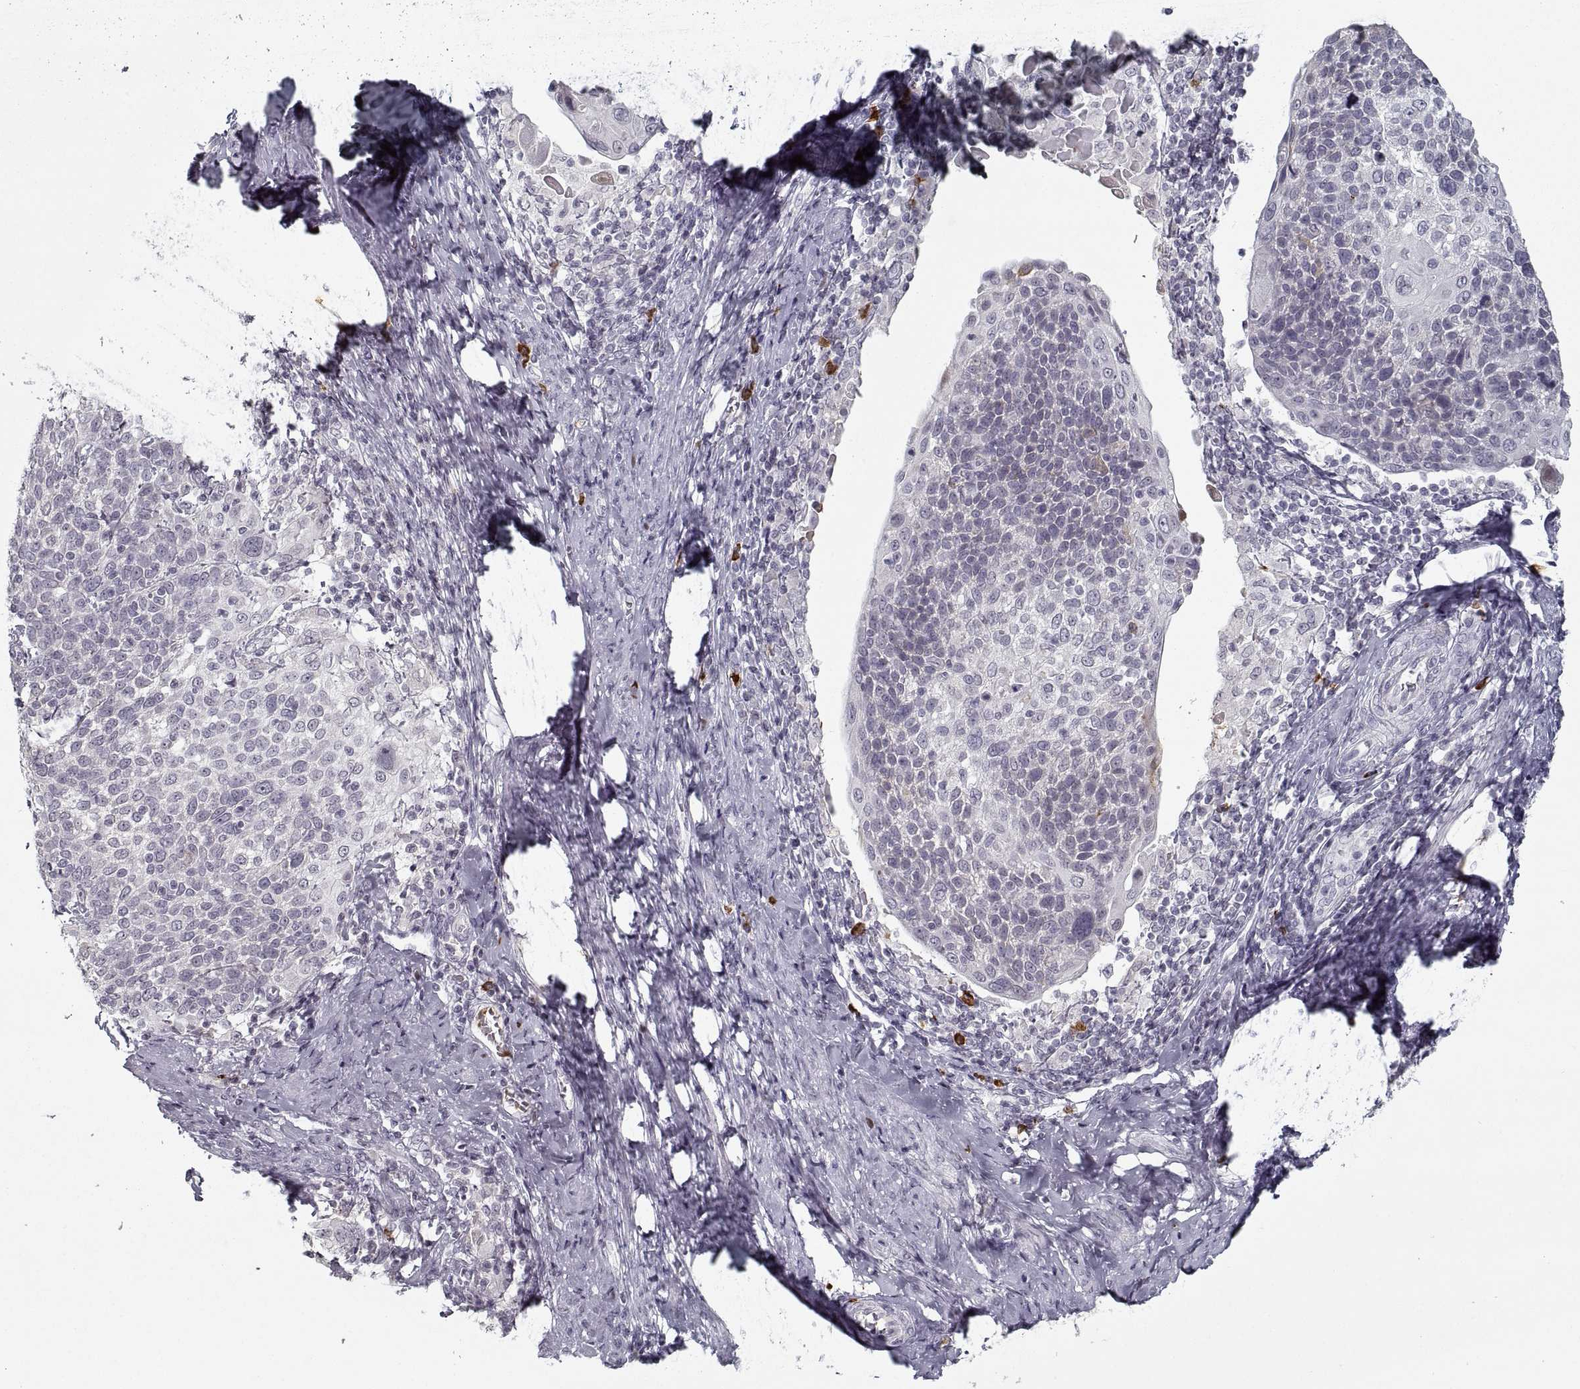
{"staining": {"intensity": "negative", "quantity": "none", "location": "none"}, "tissue": "cervical cancer", "cell_type": "Tumor cells", "image_type": "cancer", "snomed": [{"axis": "morphology", "description": "Squamous cell carcinoma, NOS"}, {"axis": "topography", "description": "Cervix"}], "caption": "DAB immunohistochemical staining of cervical squamous cell carcinoma shows no significant staining in tumor cells.", "gene": "GAD2", "patient": {"sex": "female", "age": 61}}